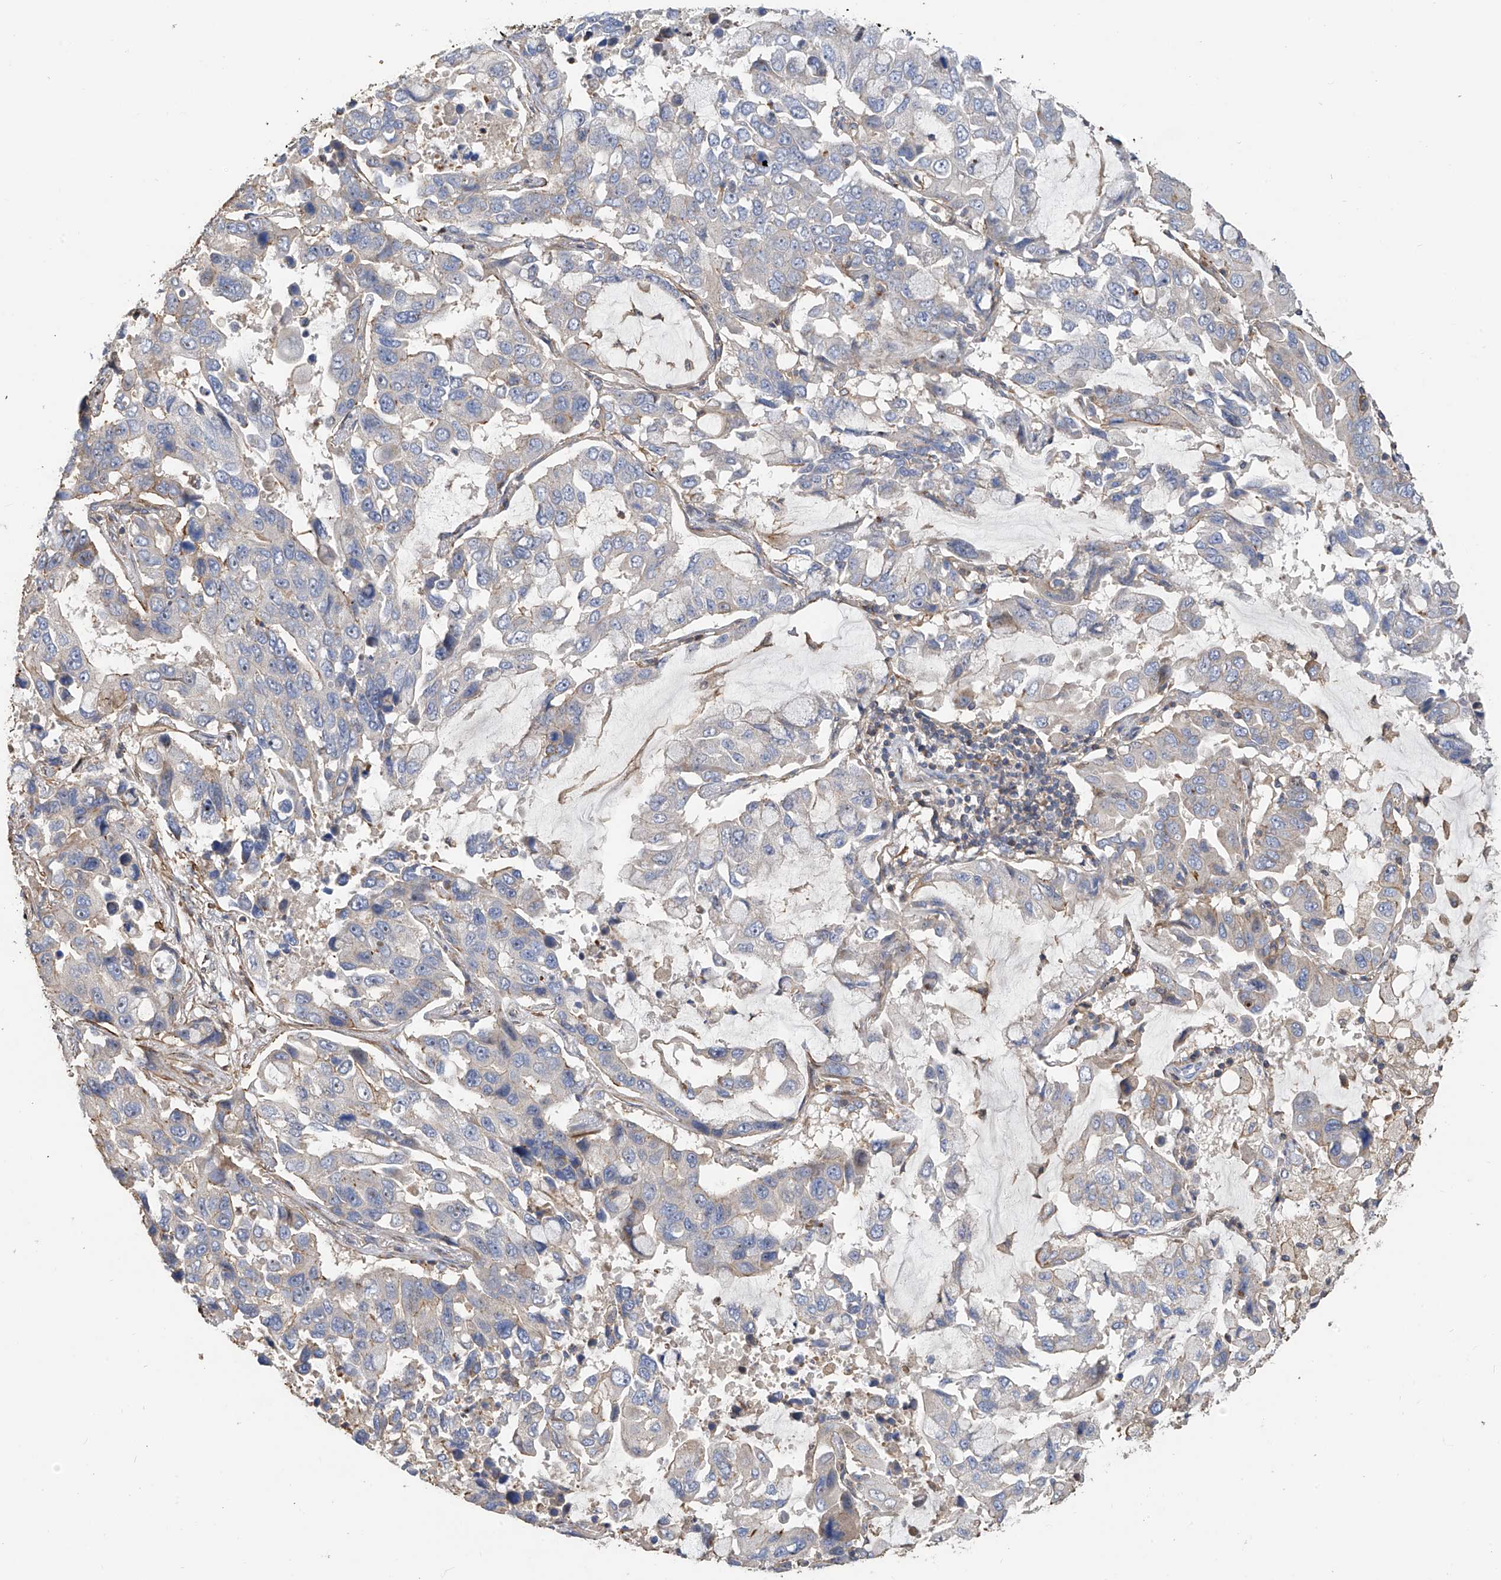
{"staining": {"intensity": "negative", "quantity": "none", "location": "none"}, "tissue": "lung cancer", "cell_type": "Tumor cells", "image_type": "cancer", "snomed": [{"axis": "morphology", "description": "Adenocarcinoma, NOS"}, {"axis": "topography", "description": "Lung"}], "caption": "Human lung cancer stained for a protein using immunohistochemistry (IHC) displays no staining in tumor cells.", "gene": "SLC43A3", "patient": {"sex": "male", "age": 64}}